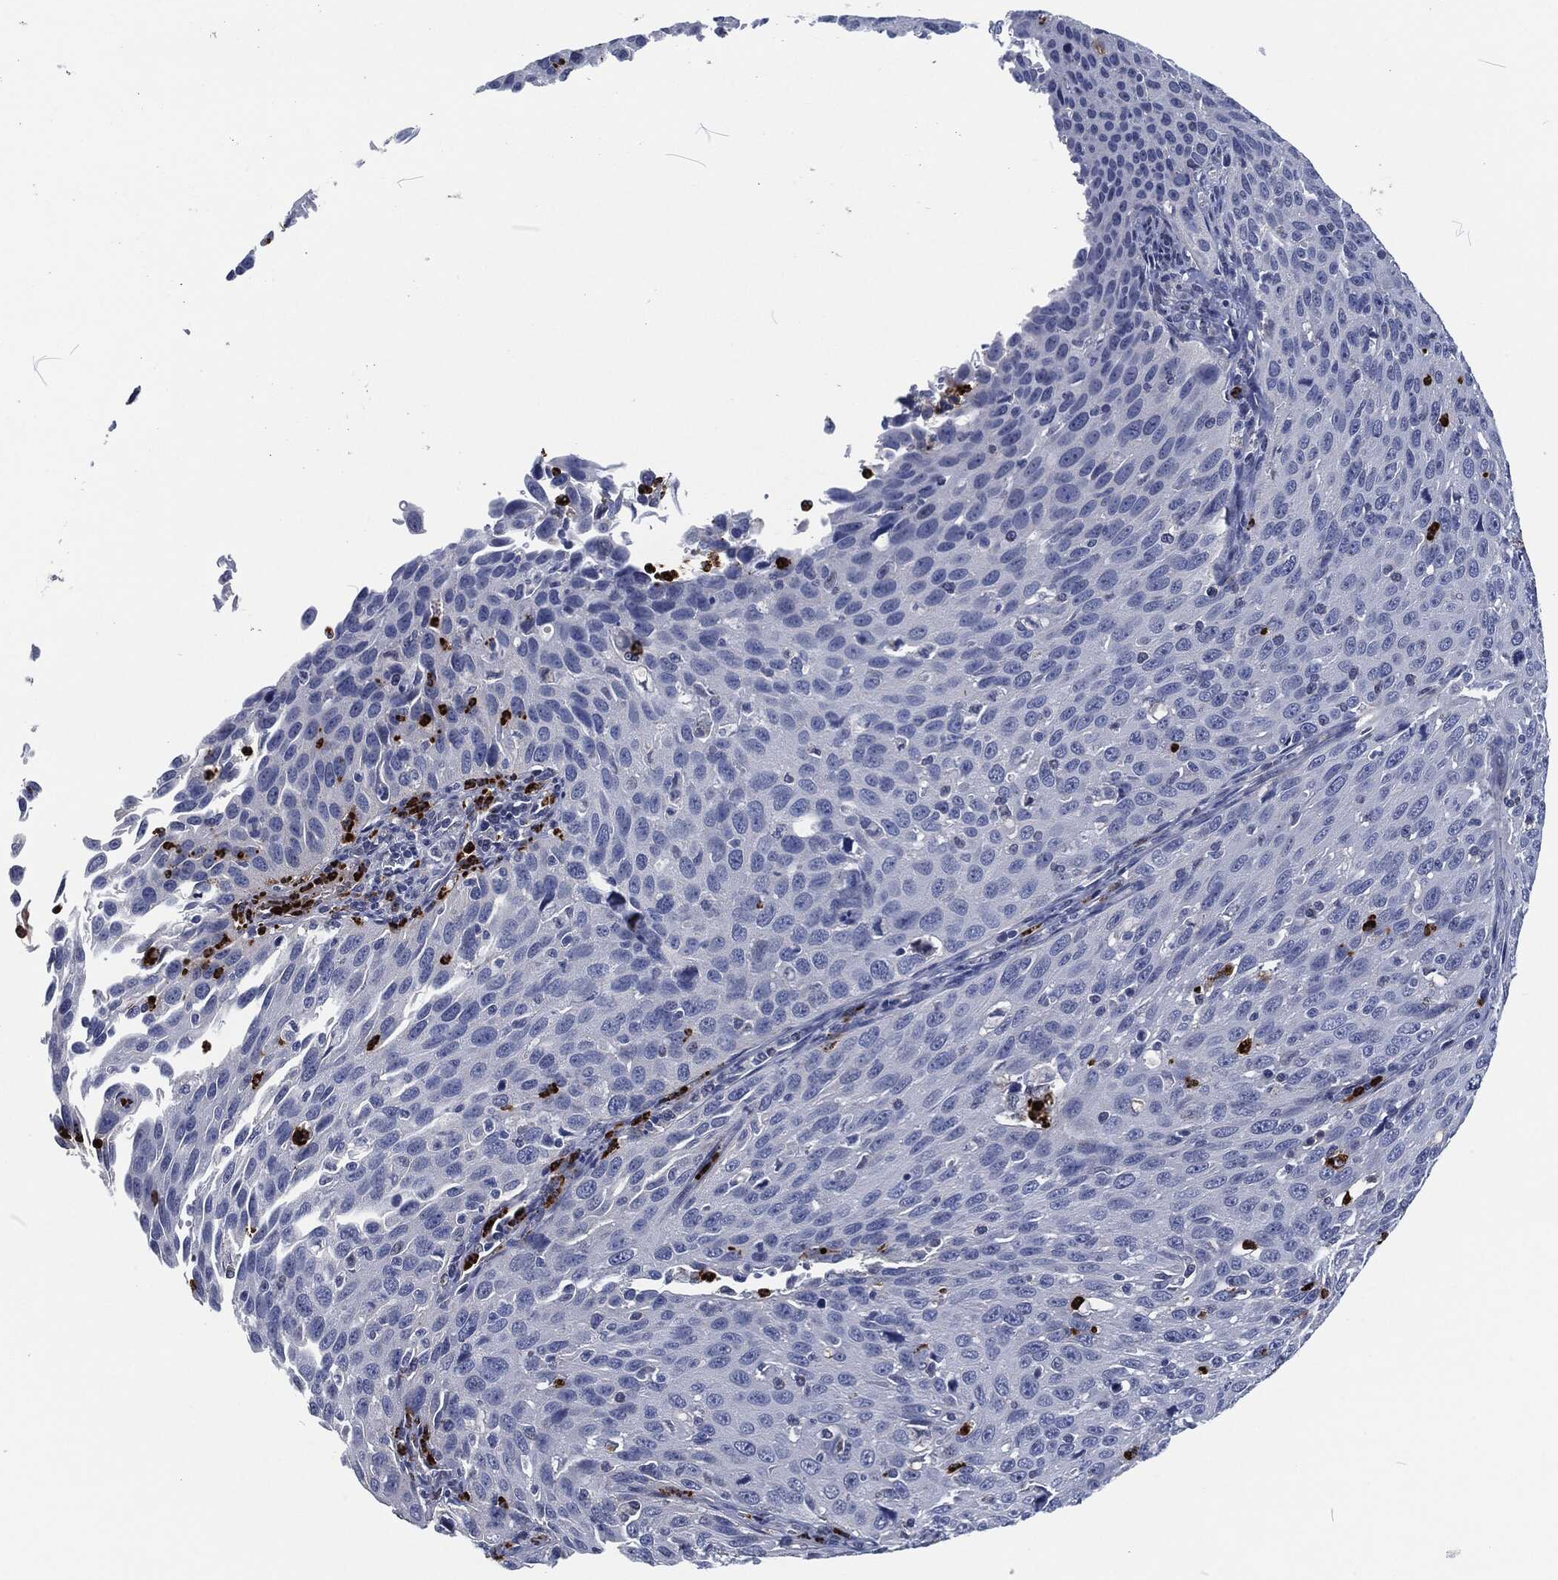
{"staining": {"intensity": "negative", "quantity": "none", "location": "none"}, "tissue": "cervical cancer", "cell_type": "Tumor cells", "image_type": "cancer", "snomed": [{"axis": "morphology", "description": "Squamous cell carcinoma, NOS"}, {"axis": "topography", "description": "Cervix"}], "caption": "Tumor cells are negative for protein expression in human cervical cancer.", "gene": "MPO", "patient": {"sex": "female", "age": 26}}